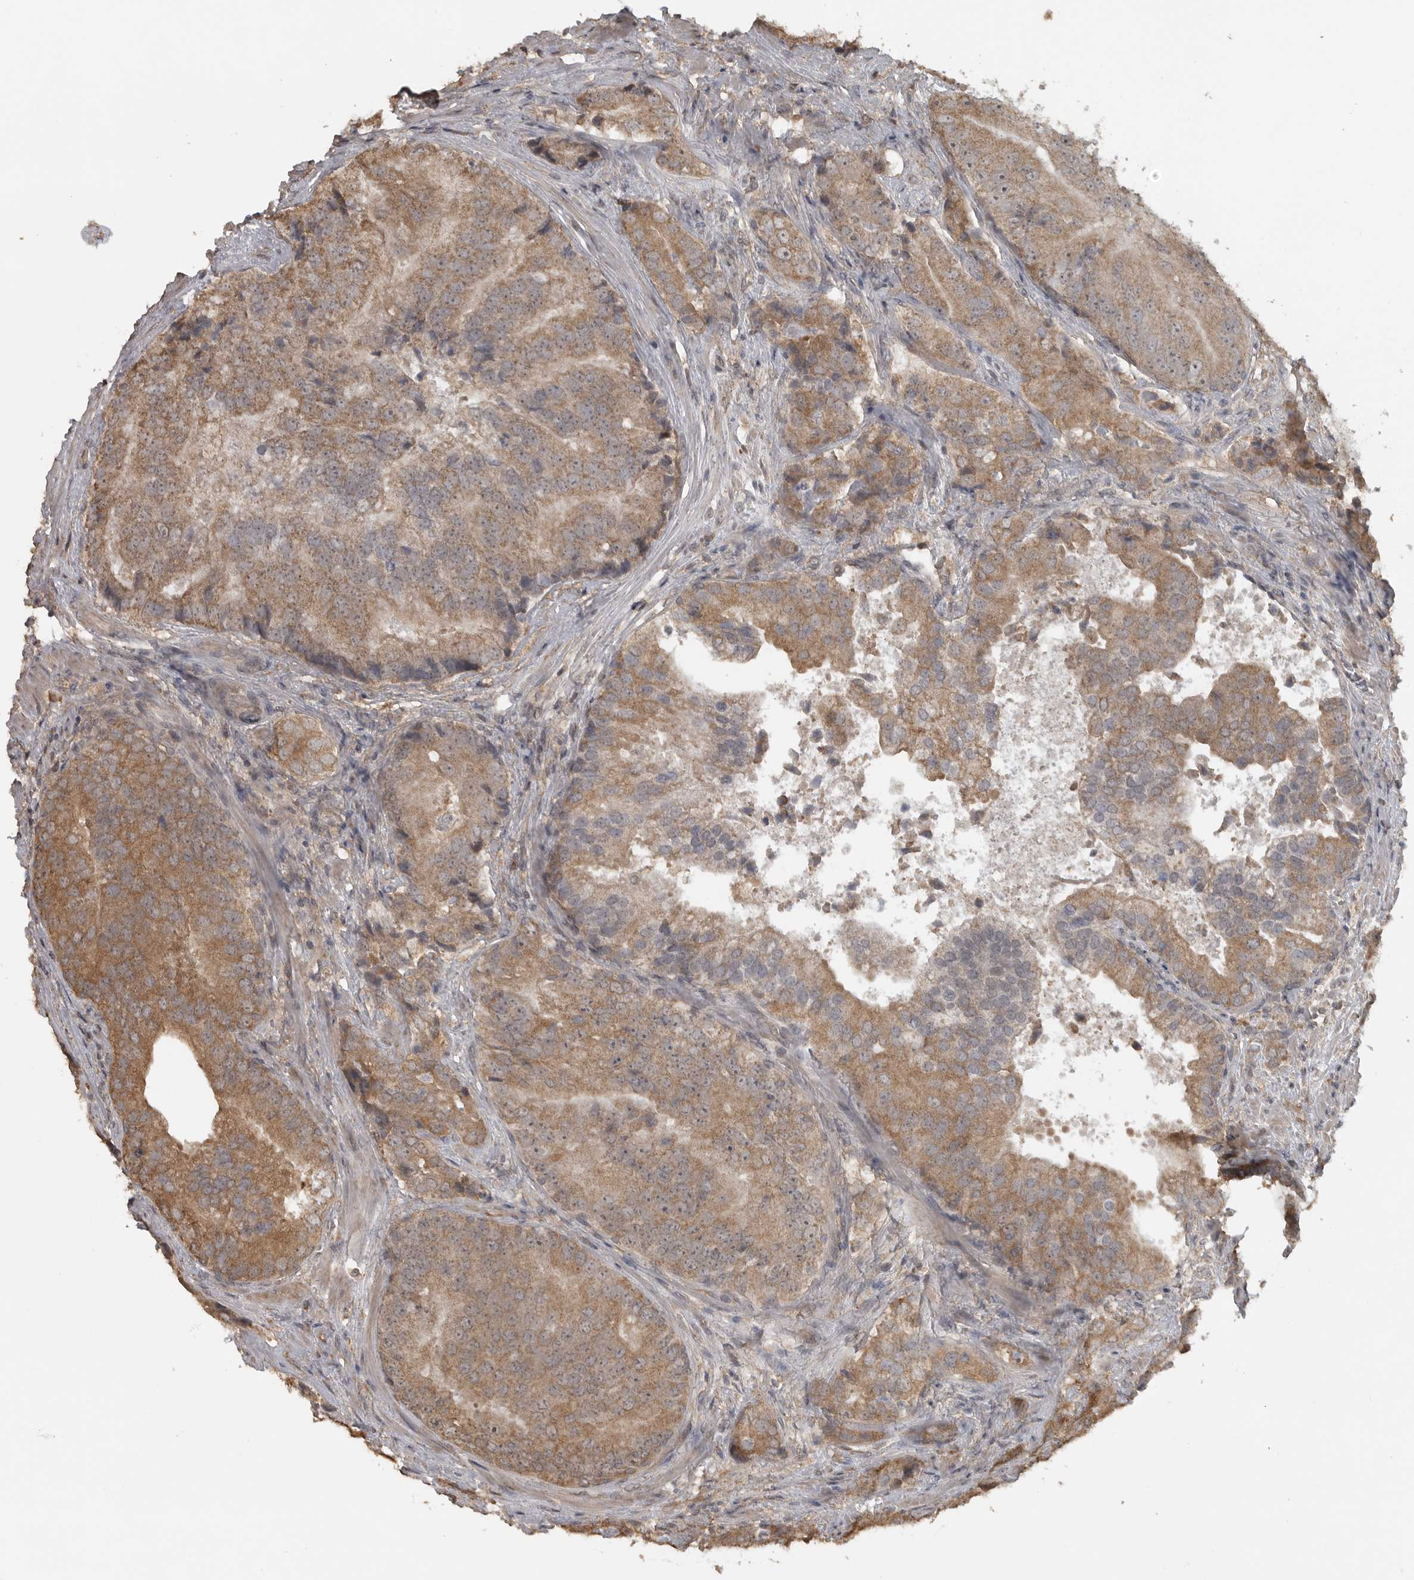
{"staining": {"intensity": "moderate", "quantity": ">75%", "location": "cytoplasmic/membranous"}, "tissue": "prostate cancer", "cell_type": "Tumor cells", "image_type": "cancer", "snomed": [{"axis": "morphology", "description": "Adenocarcinoma, High grade"}, {"axis": "topography", "description": "Prostate"}], "caption": "Immunohistochemistry (IHC) photomicrograph of neoplastic tissue: human prostate cancer (high-grade adenocarcinoma) stained using IHC shows medium levels of moderate protein expression localized specifically in the cytoplasmic/membranous of tumor cells, appearing as a cytoplasmic/membranous brown color.", "gene": "LLGL1", "patient": {"sex": "male", "age": 70}}